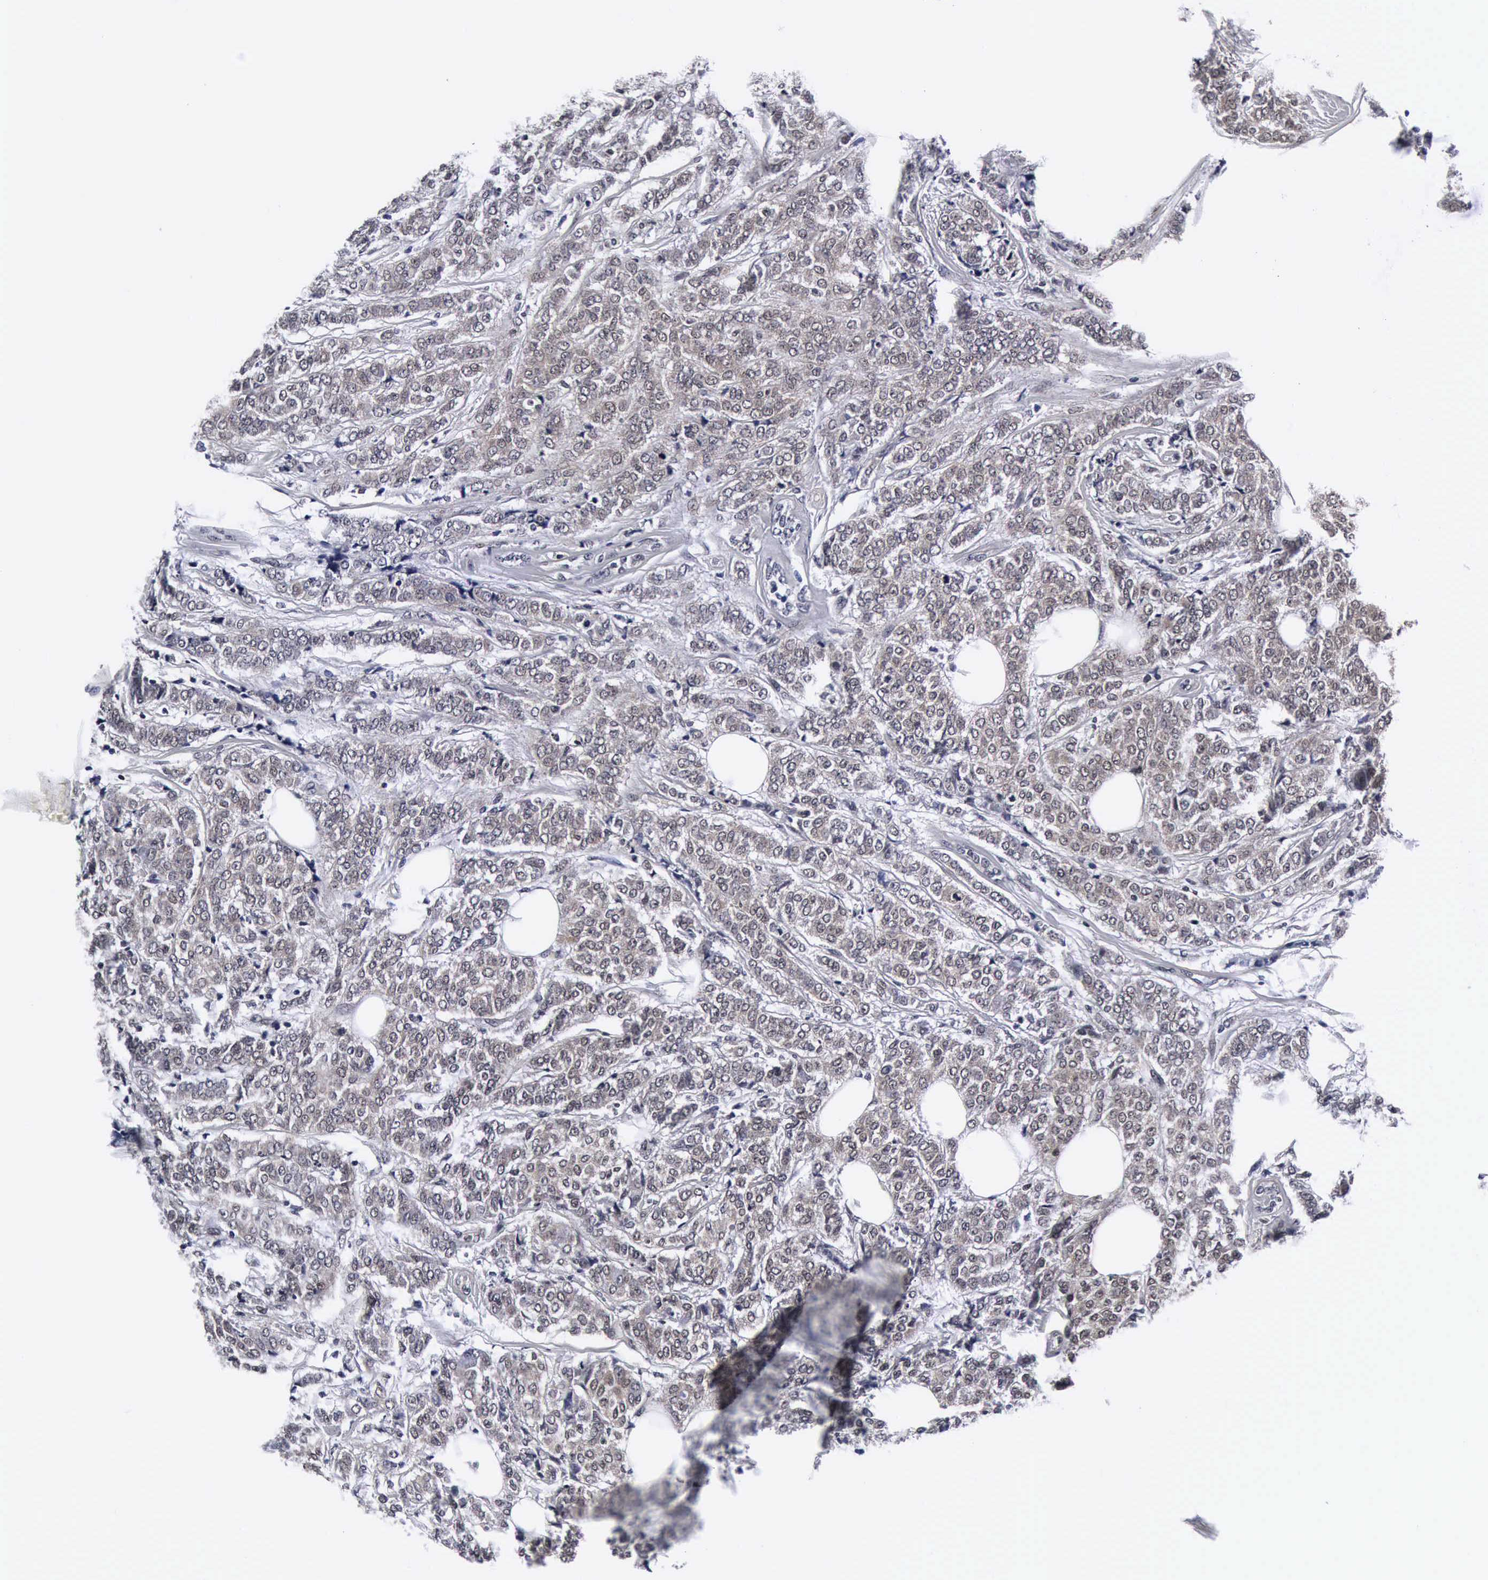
{"staining": {"intensity": "weak", "quantity": ">75%", "location": "cytoplasmic/membranous"}, "tissue": "breast cancer", "cell_type": "Tumor cells", "image_type": "cancer", "snomed": [{"axis": "morphology", "description": "Lobular carcinoma"}, {"axis": "topography", "description": "Breast"}], "caption": "Weak cytoplasmic/membranous positivity is appreciated in about >75% of tumor cells in breast lobular carcinoma.", "gene": "UBC", "patient": {"sex": "female", "age": 60}}